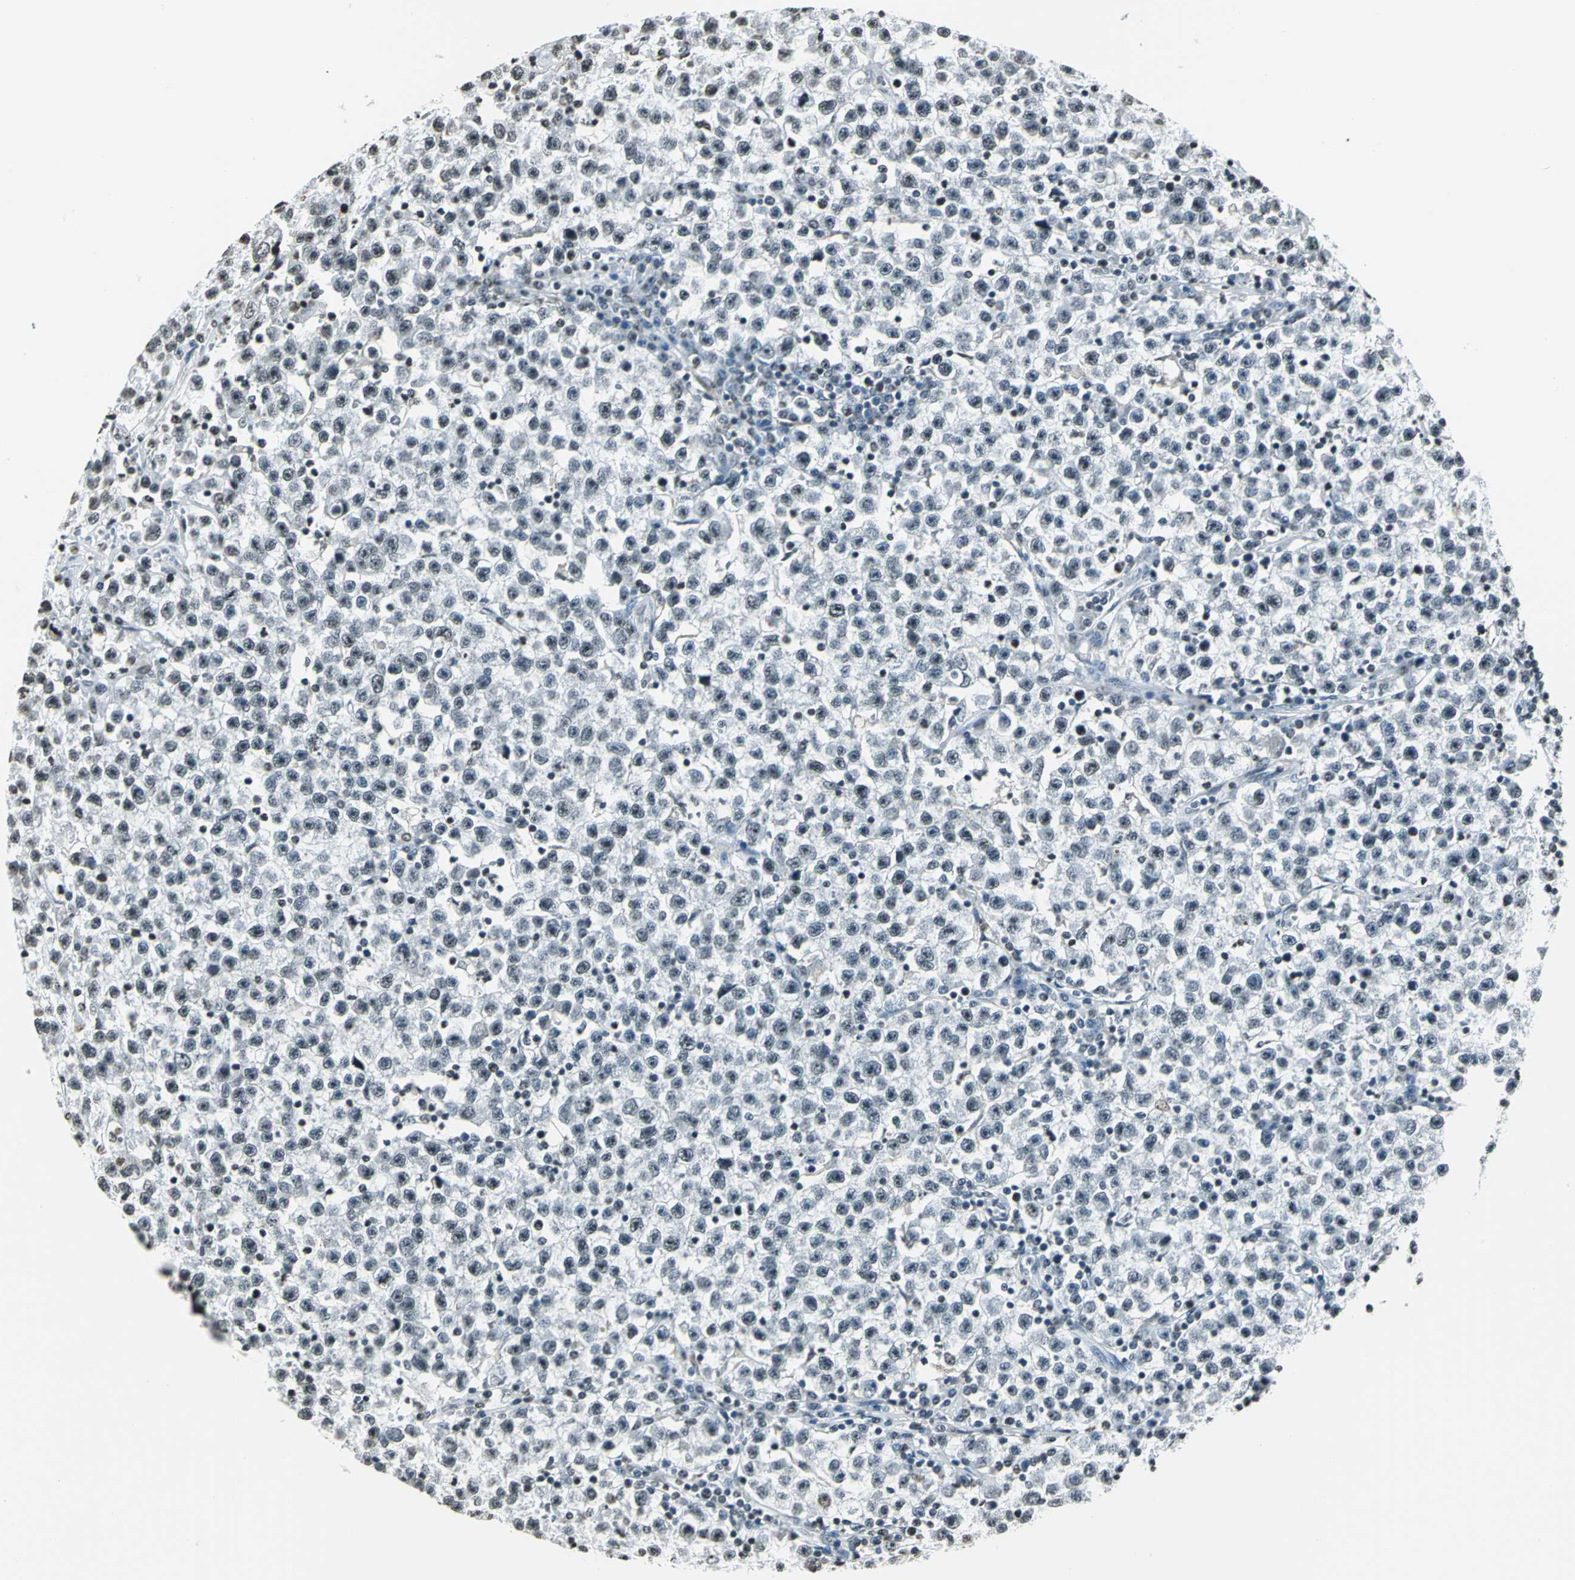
{"staining": {"intensity": "negative", "quantity": "none", "location": "none"}, "tissue": "testis cancer", "cell_type": "Tumor cells", "image_type": "cancer", "snomed": [{"axis": "morphology", "description": "Seminoma, NOS"}, {"axis": "topography", "description": "Testis"}], "caption": "IHC of human testis seminoma shows no positivity in tumor cells.", "gene": "MCM4", "patient": {"sex": "male", "age": 22}}